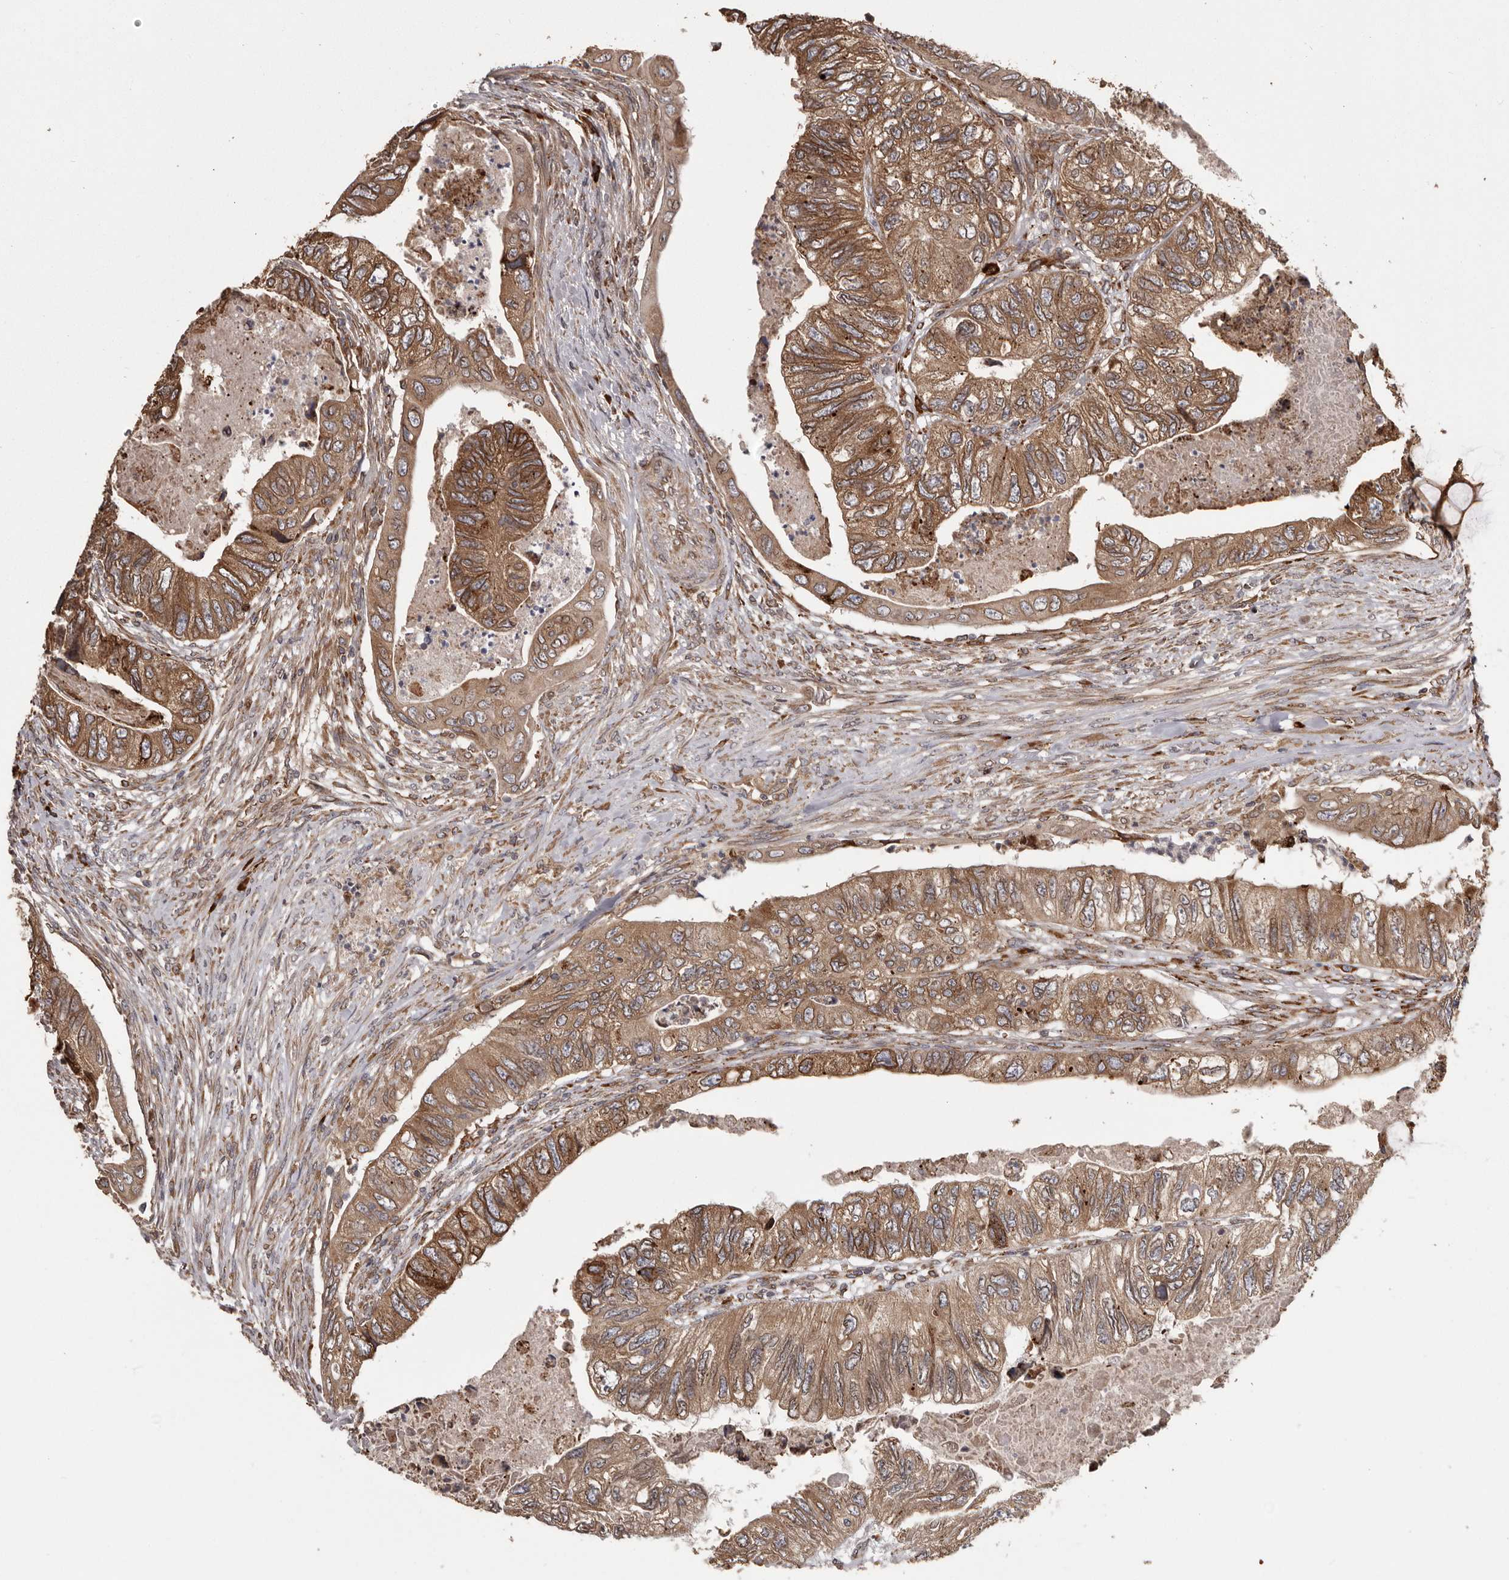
{"staining": {"intensity": "moderate", "quantity": ">75%", "location": "cytoplasmic/membranous"}, "tissue": "colorectal cancer", "cell_type": "Tumor cells", "image_type": "cancer", "snomed": [{"axis": "morphology", "description": "Adenocarcinoma, NOS"}, {"axis": "topography", "description": "Rectum"}], "caption": "There is medium levels of moderate cytoplasmic/membranous expression in tumor cells of adenocarcinoma (colorectal), as demonstrated by immunohistochemical staining (brown color).", "gene": "NUP43", "patient": {"sex": "male", "age": 63}}